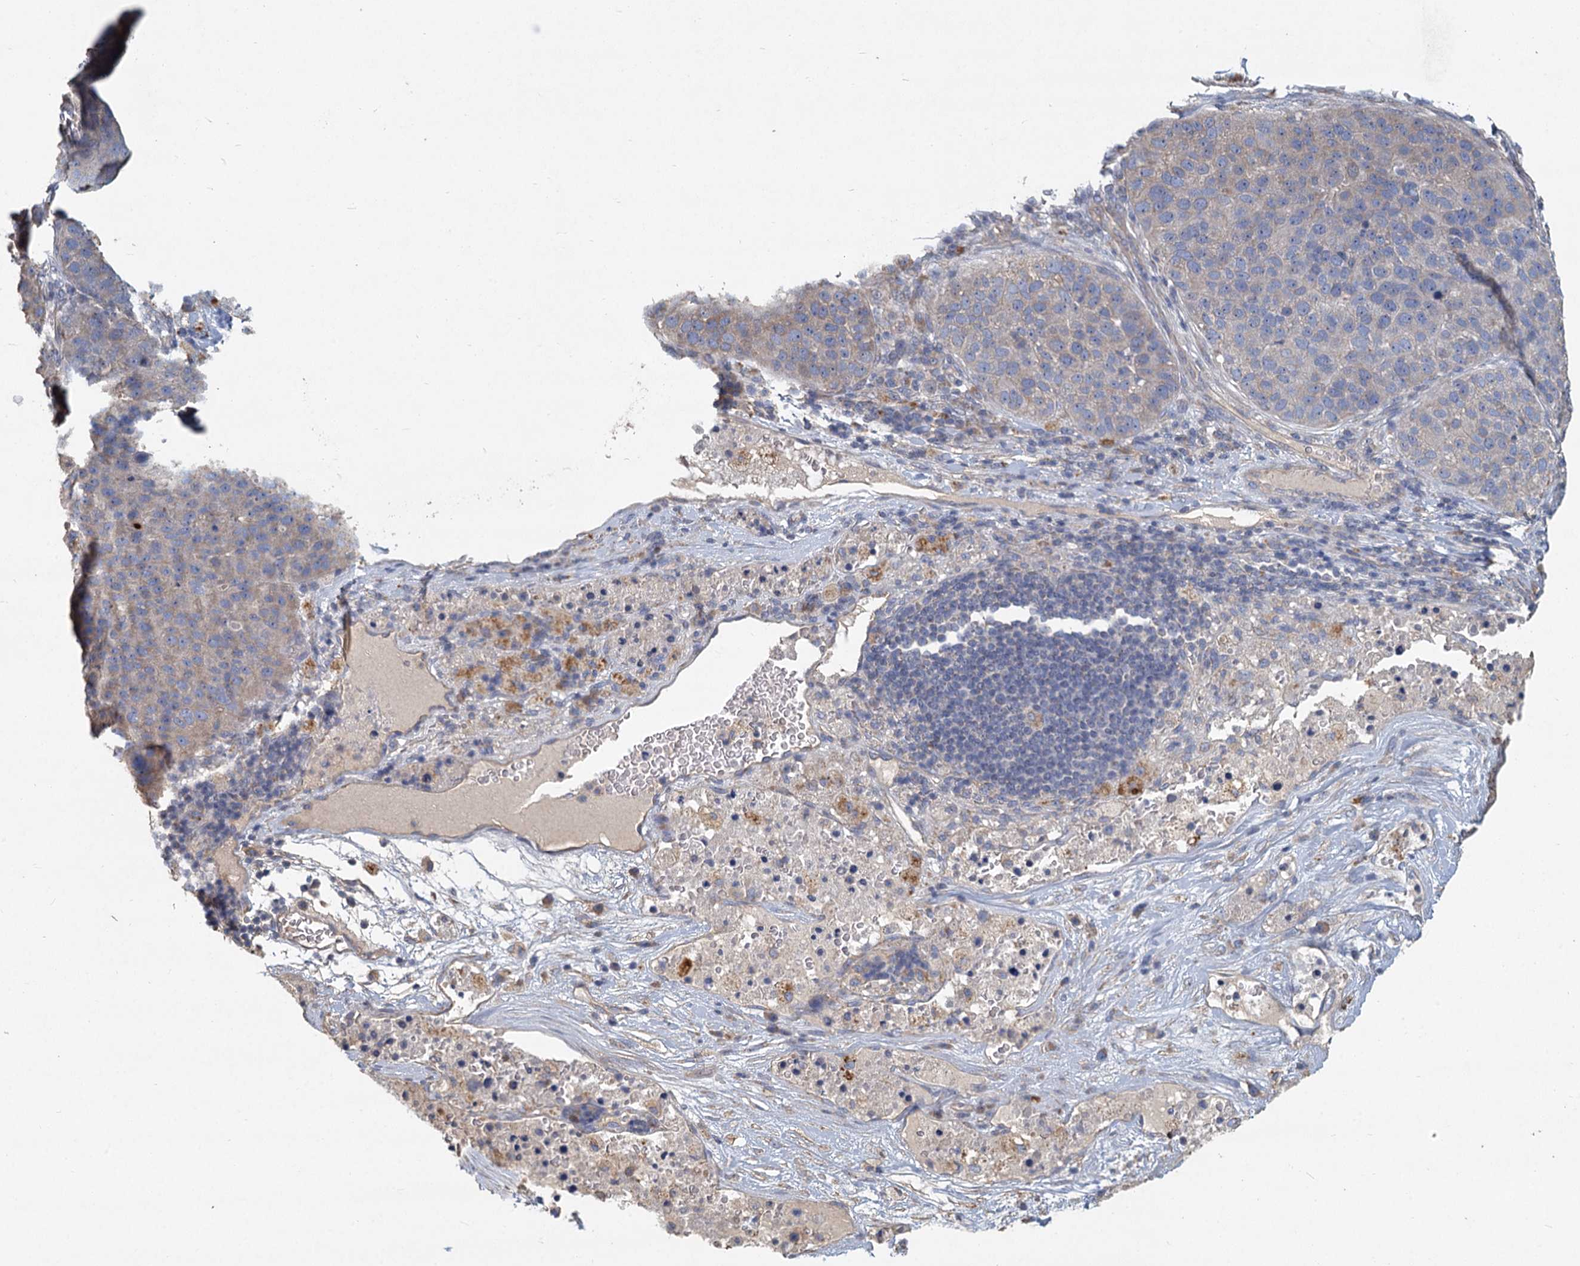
{"staining": {"intensity": "weak", "quantity": "<25%", "location": "cytoplasmic/membranous"}, "tissue": "pancreatic cancer", "cell_type": "Tumor cells", "image_type": "cancer", "snomed": [{"axis": "morphology", "description": "Adenocarcinoma, NOS"}, {"axis": "topography", "description": "Pancreas"}], "caption": "Immunohistochemistry photomicrograph of neoplastic tissue: human adenocarcinoma (pancreatic) stained with DAB (3,3'-diaminobenzidine) displays no significant protein expression in tumor cells. The staining was performed using DAB to visualize the protein expression in brown, while the nuclei were stained in blue with hematoxylin (Magnification: 20x).", "gene": "HES2", "patient": {"sex": "female", "age": 61}}